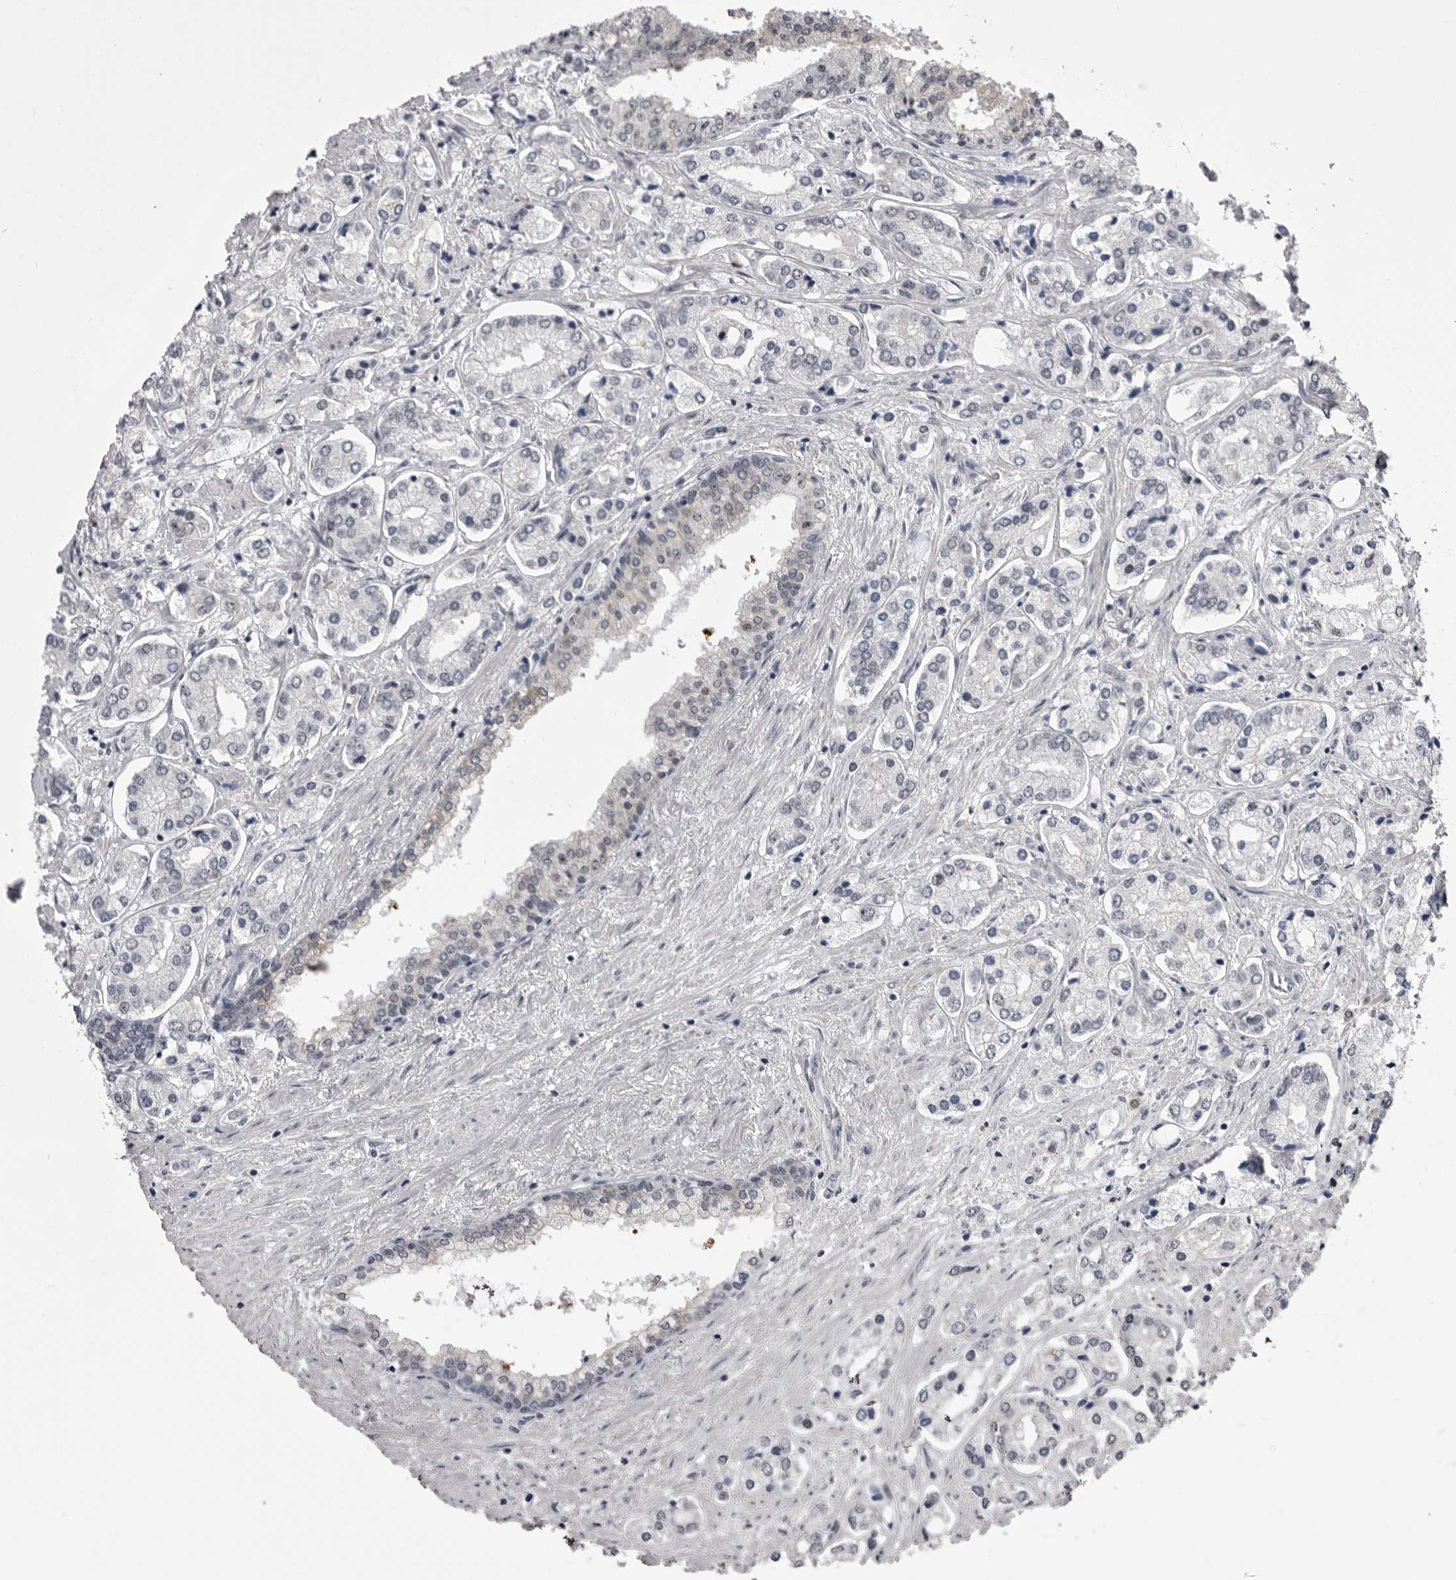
{"staining": {"intensity": "negative", "quantity": "none", "location": "none"}, "tissue": "prostate cancer", "cell_type": "Tumor cells", "image_type": "cancer", "snomed": [{"axis": "morphology", "description": "Adenocarcinoma, High grade"}, {"axis": "topography", "description": "Prostate"}], "caption": "This is an immunohistochemistry micrograph of human prostate cancer (high-grade adenocarcinoma). There is no expression in tumor cells.", "gene": "PRPF3", "patient": {"sex": "male", "age": 66}}